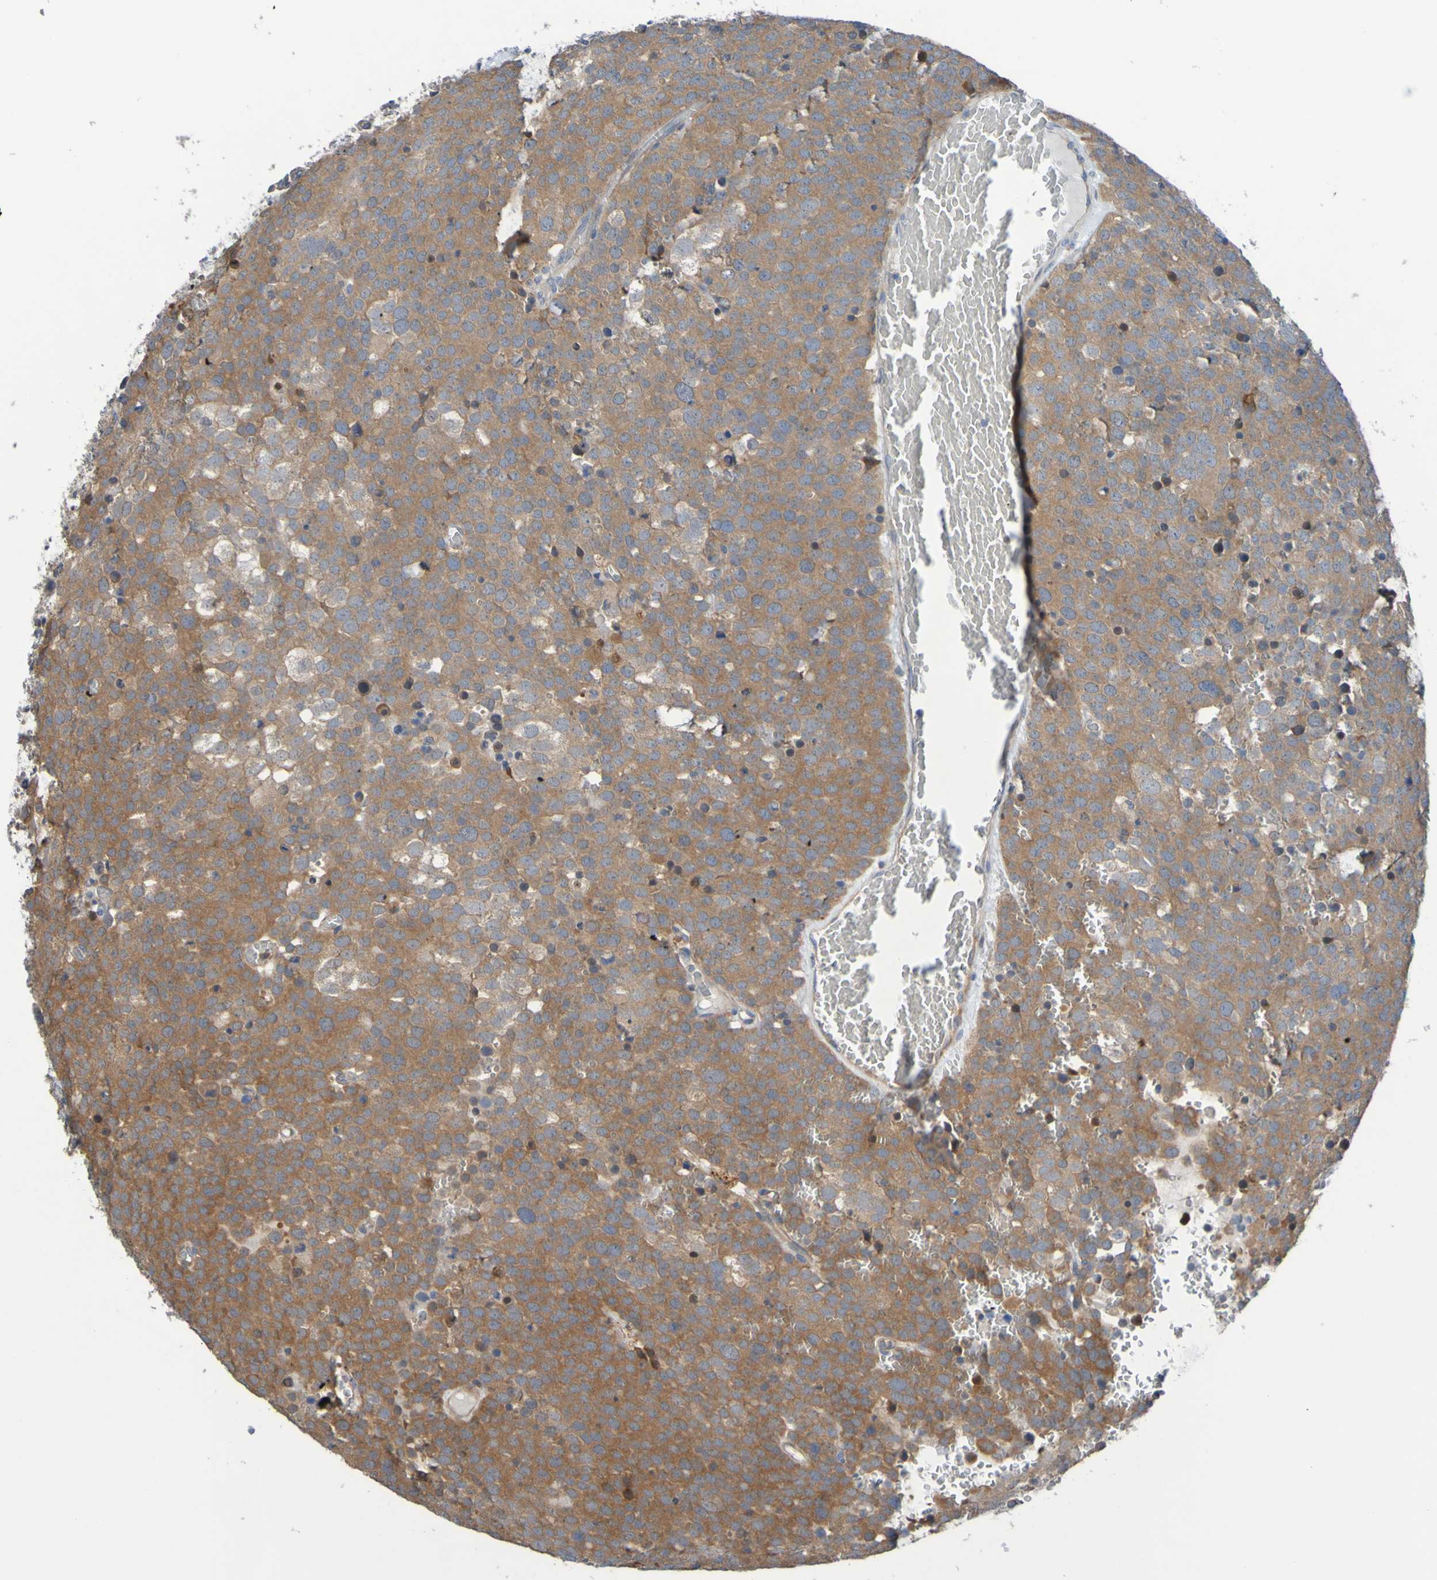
{"staining": {"intensity": "moderate", "quantity": ">75%", "location": "cytoplasmic/membranous"}, "tissue": "testis cancer", "cell_type": "Tumor cells", "image_type": "cancer", "snomed": [{"axis": "morphology", "description": "Seminoma, NOS"}, {"axis": "topography", "description": "Testis"}], "caption": "A brown stain labels moderate cytoplasmic/membranous expression of a protein in human testis cancer tumor cells.", "gene": "SDK1", "patient": {"sex": "male", "age": 71}}